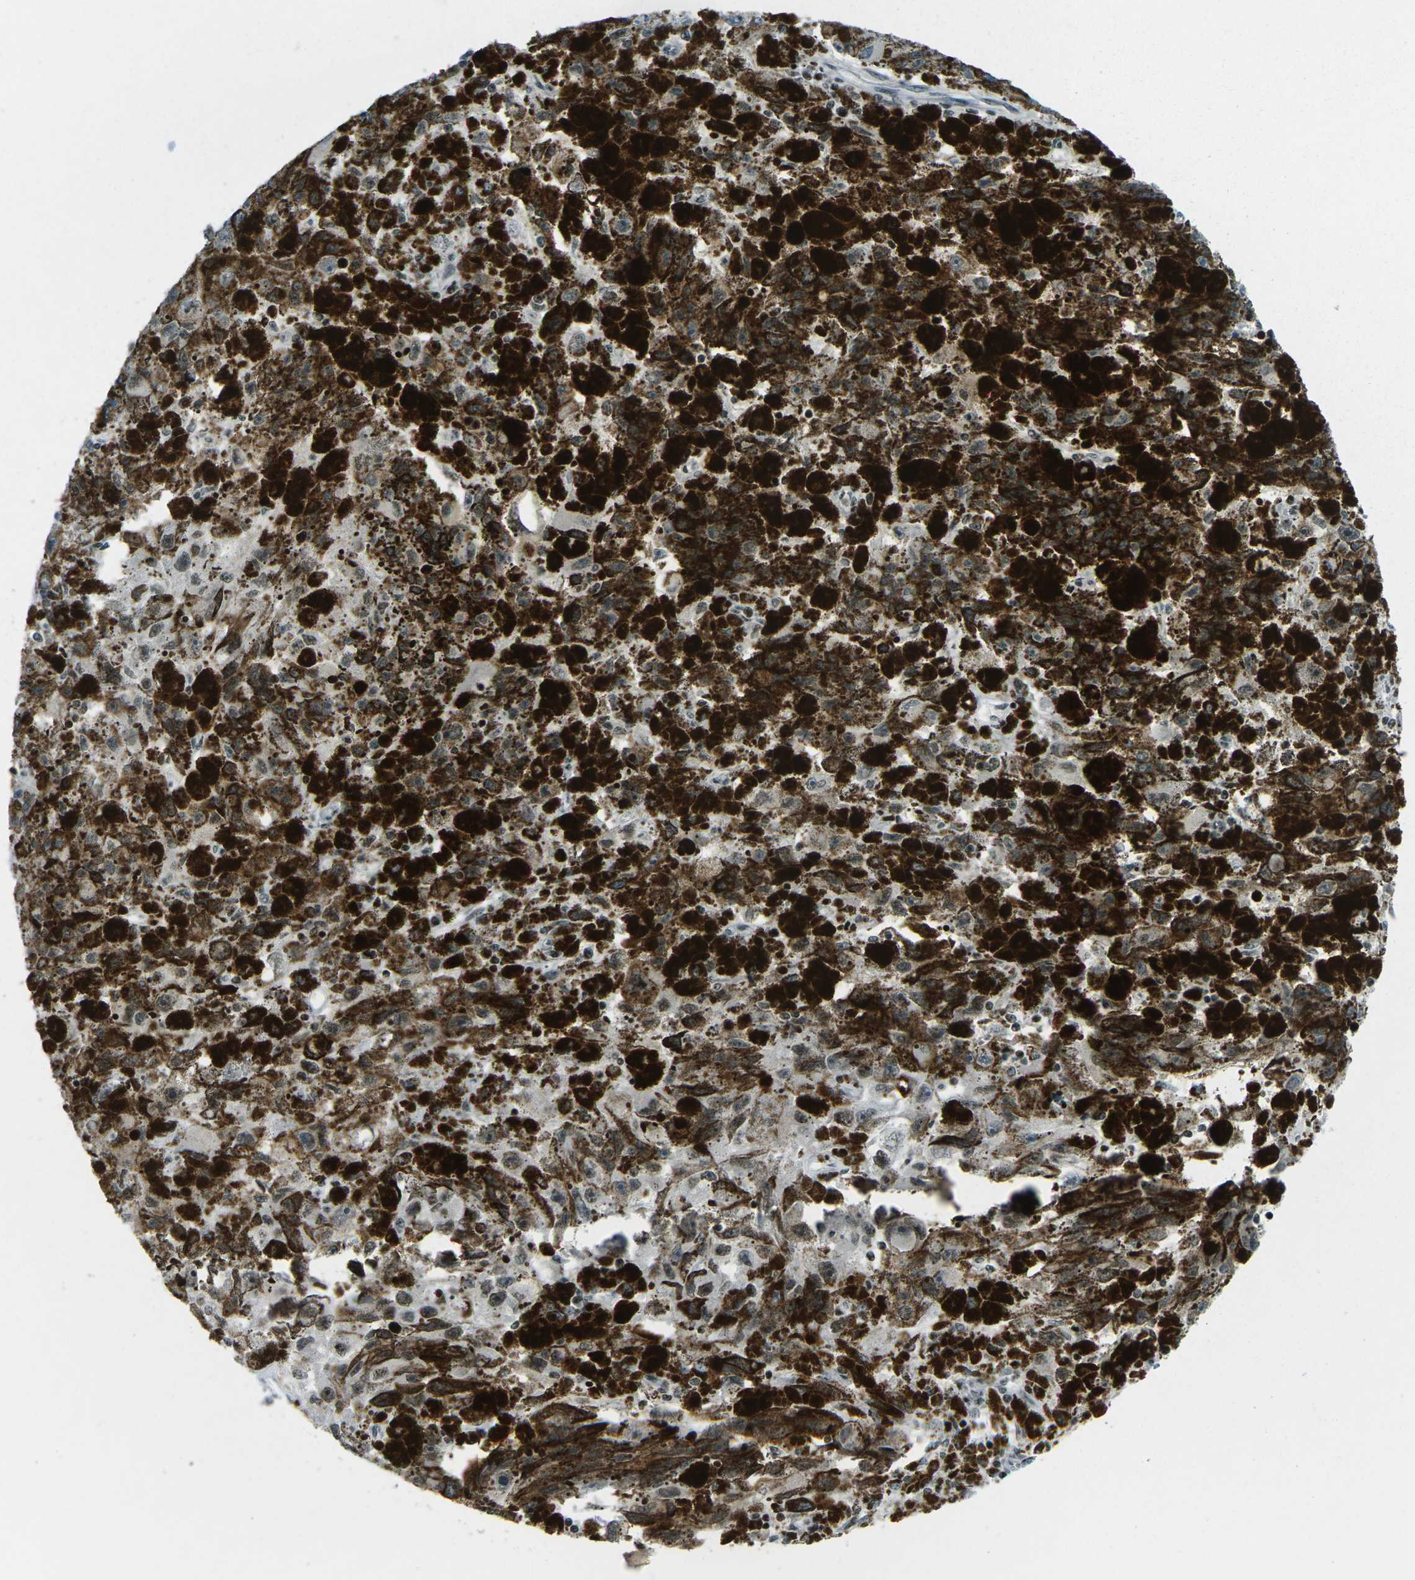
{"staining": {"intensity": "moderate", "quantity": ">75%", "location": "nuclear"}, "tissue": "melanoma", "cell_type": "Tumor cells", "image_type": "cancer", "snomed": [{"axis": "morphology", "description": "Malignant melanoma, NOS"}, {"axis": "topography", "description": "Skin"}], "caption": "Immunohistochemical staining of human melanoma reveals medium levels of moderate nuclear protein expression in about >75% of tumor cells.", "gene": "EME1", "patient": {"sex": "female", "age": 104}}